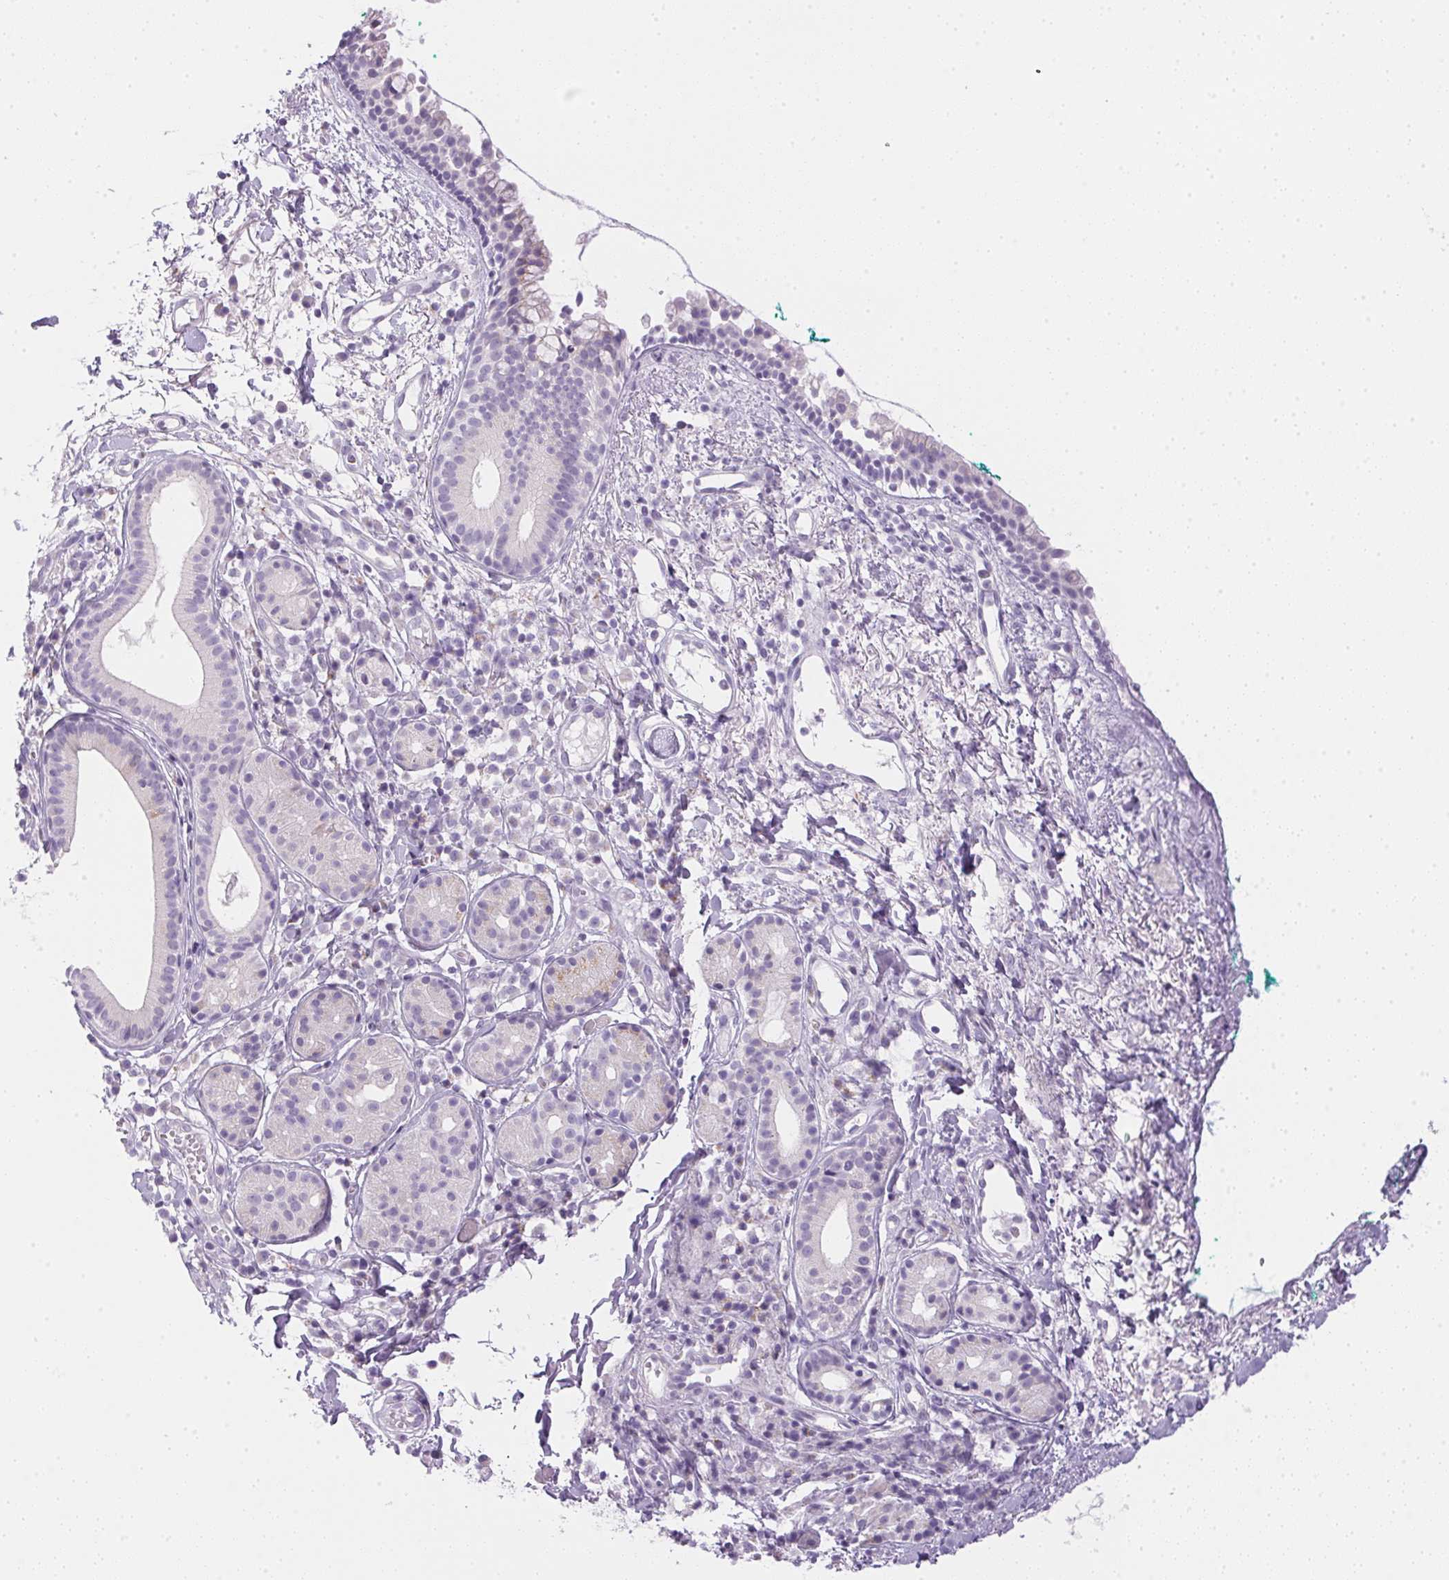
{"staining": {"intensity": "negative", "quantity": "none", "location": "none"}, "tissue": "nasopharynx", "cell_type": "Respiratory epithelial cells", "image_type": "normal", "snomed": [{"axis": "morphology", "description": "Normal tissue, NOS"}, {"axis": "morphology", "description": "Basal cell carcinoma"}, {"axis": "topography", "description": "Cartilage tissue"}, {"axis": "topography", "description": "Nasopharynx"}, {"axis": "topography", "description": "Oral tissue"}], "caption": "DAB immunohistochemical staining of benign nasopharynx reveals no significant positivity in respiratory epithelial cells.", "gene": "CTRL", "patient": {"sex": "female", "age": 77}}